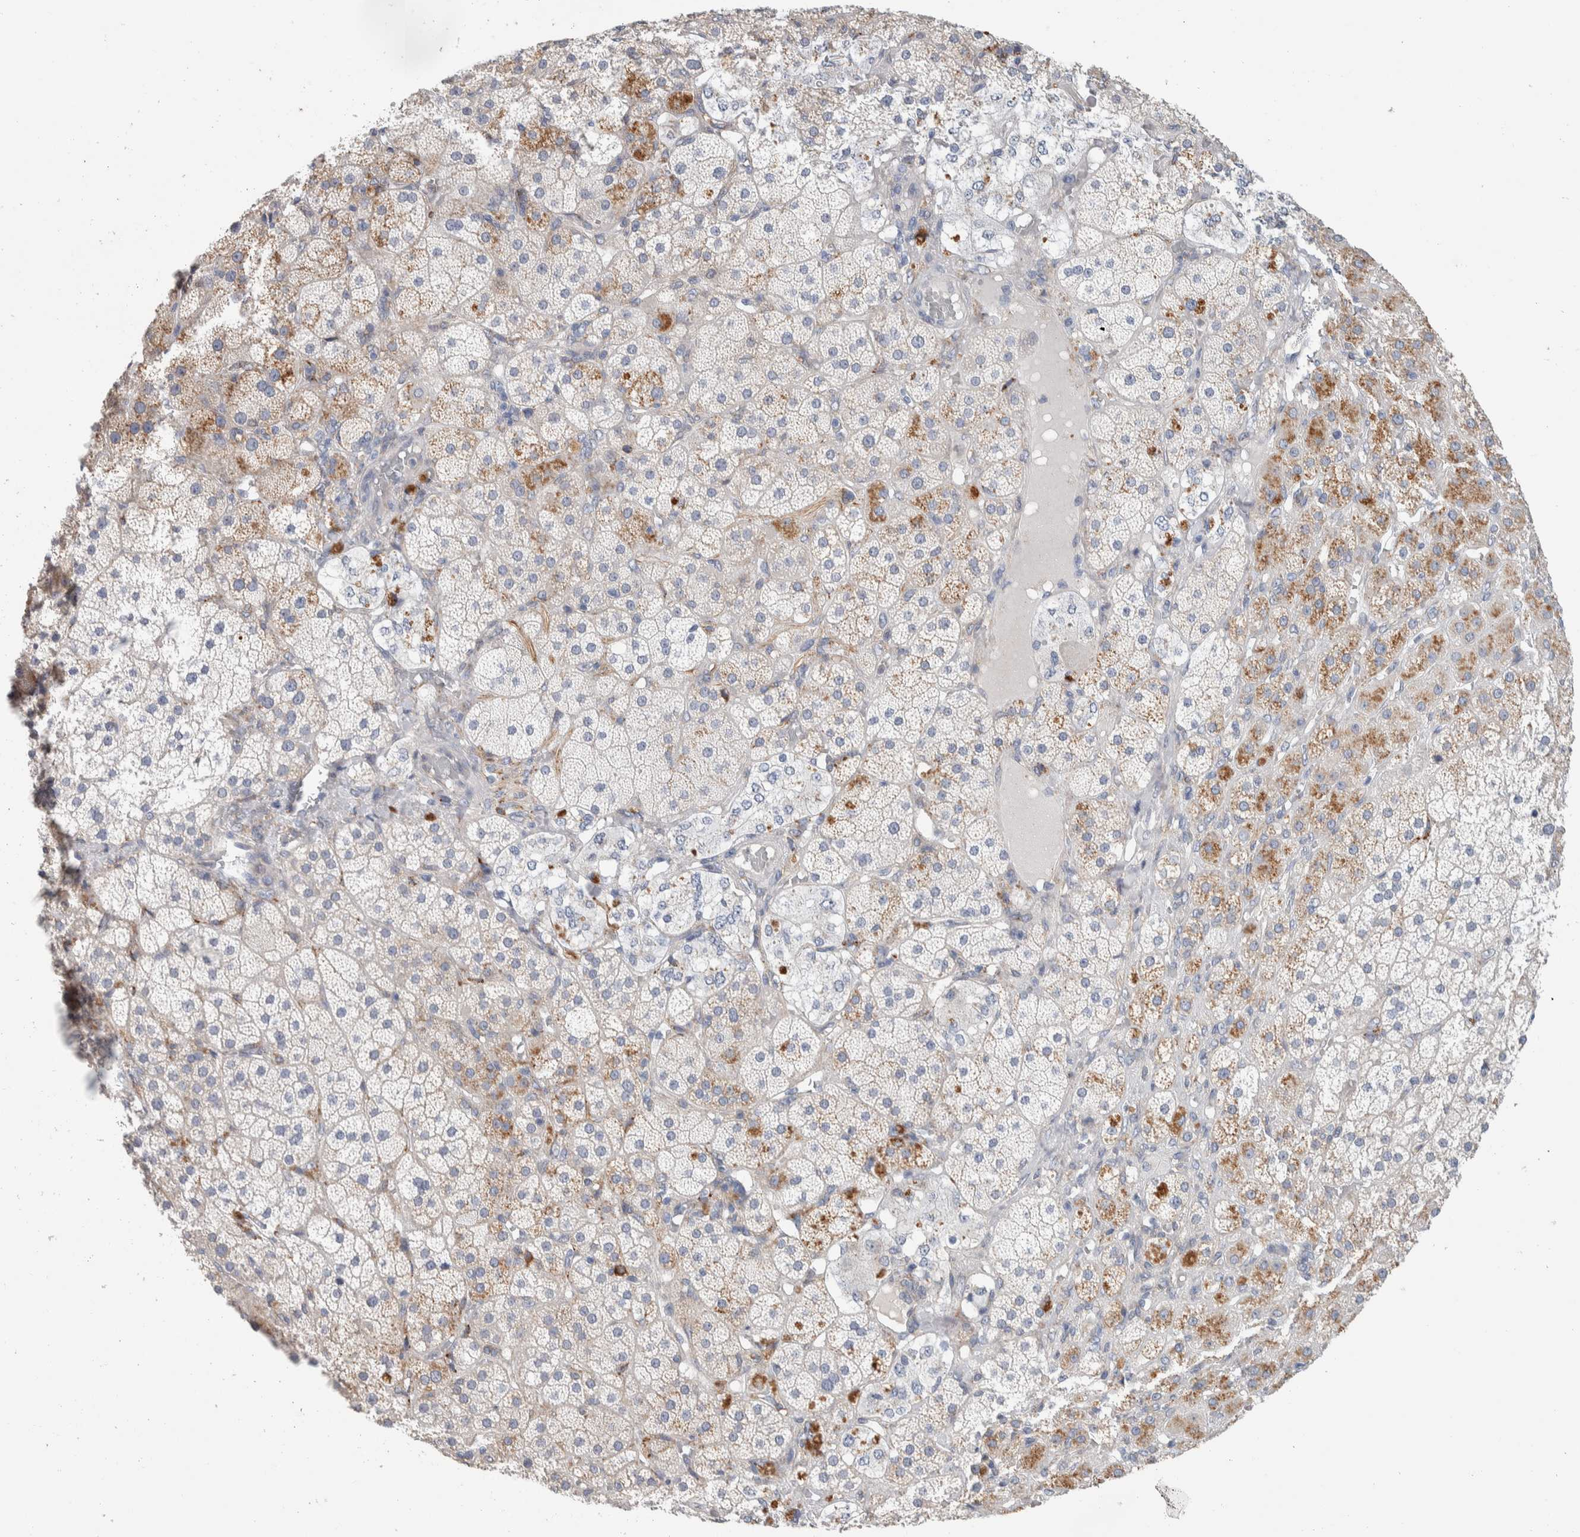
{"staining": {"intensity": "weak", "quantity": "25%-75%", "location": "cytoplasmic/membranous"}, "tissue": "adrenal gland", "cell_type": "Glandular cells", "image_type": "normal", "snomed": [{"axis": "morphology", "description": "Normal tissue, NOS"}, {"axis": "topography", "description": "Adrenal gland"}], "caption": "Immunohistochemistry (DAB (3,3'-diaminobenzidine)) staining of normal human adrenal gland exhibits weak cytoplasmic/membranous protein positivity in about 25%-75% of glandular cells.", "gene": "ENGASE", "patient": {"sex": "male", "age": 57}}